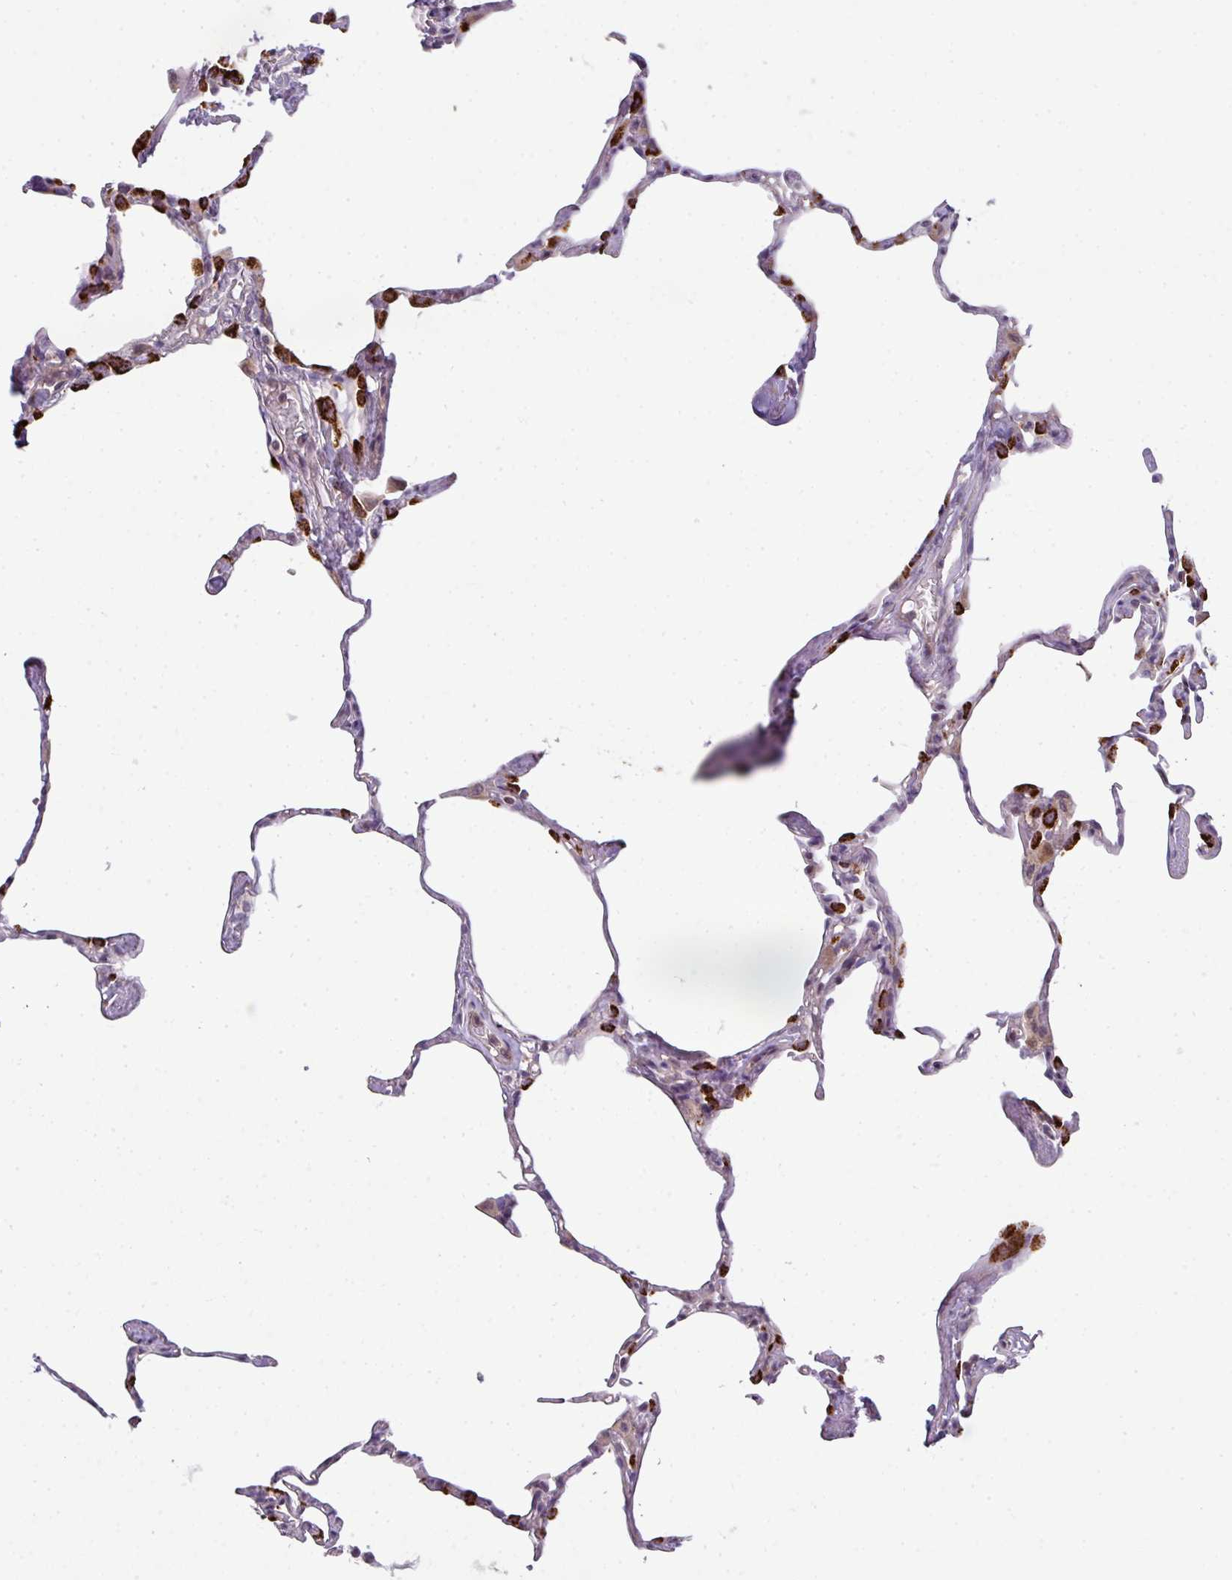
{"staining": {"intensity": "strong", "quantity": "<25%", "location": "cytoplasmic/membranous"}, "tissue": "lung", "cell_type": "Alveolar cells", "image_type": "normal", "snomed": [{"axis": "morphology", "description": "Normal tissue, NOS"}, {"axis": "topography", "description": "Lung"}], "caption": "IHC of unremarkable human lung exhibits medium levels of strong cytoplasmic/membranous positivity in approximately <25% of alveolar cells.", "gene": "STAT5A", "patient": {"sex": "male", "age": 65}}